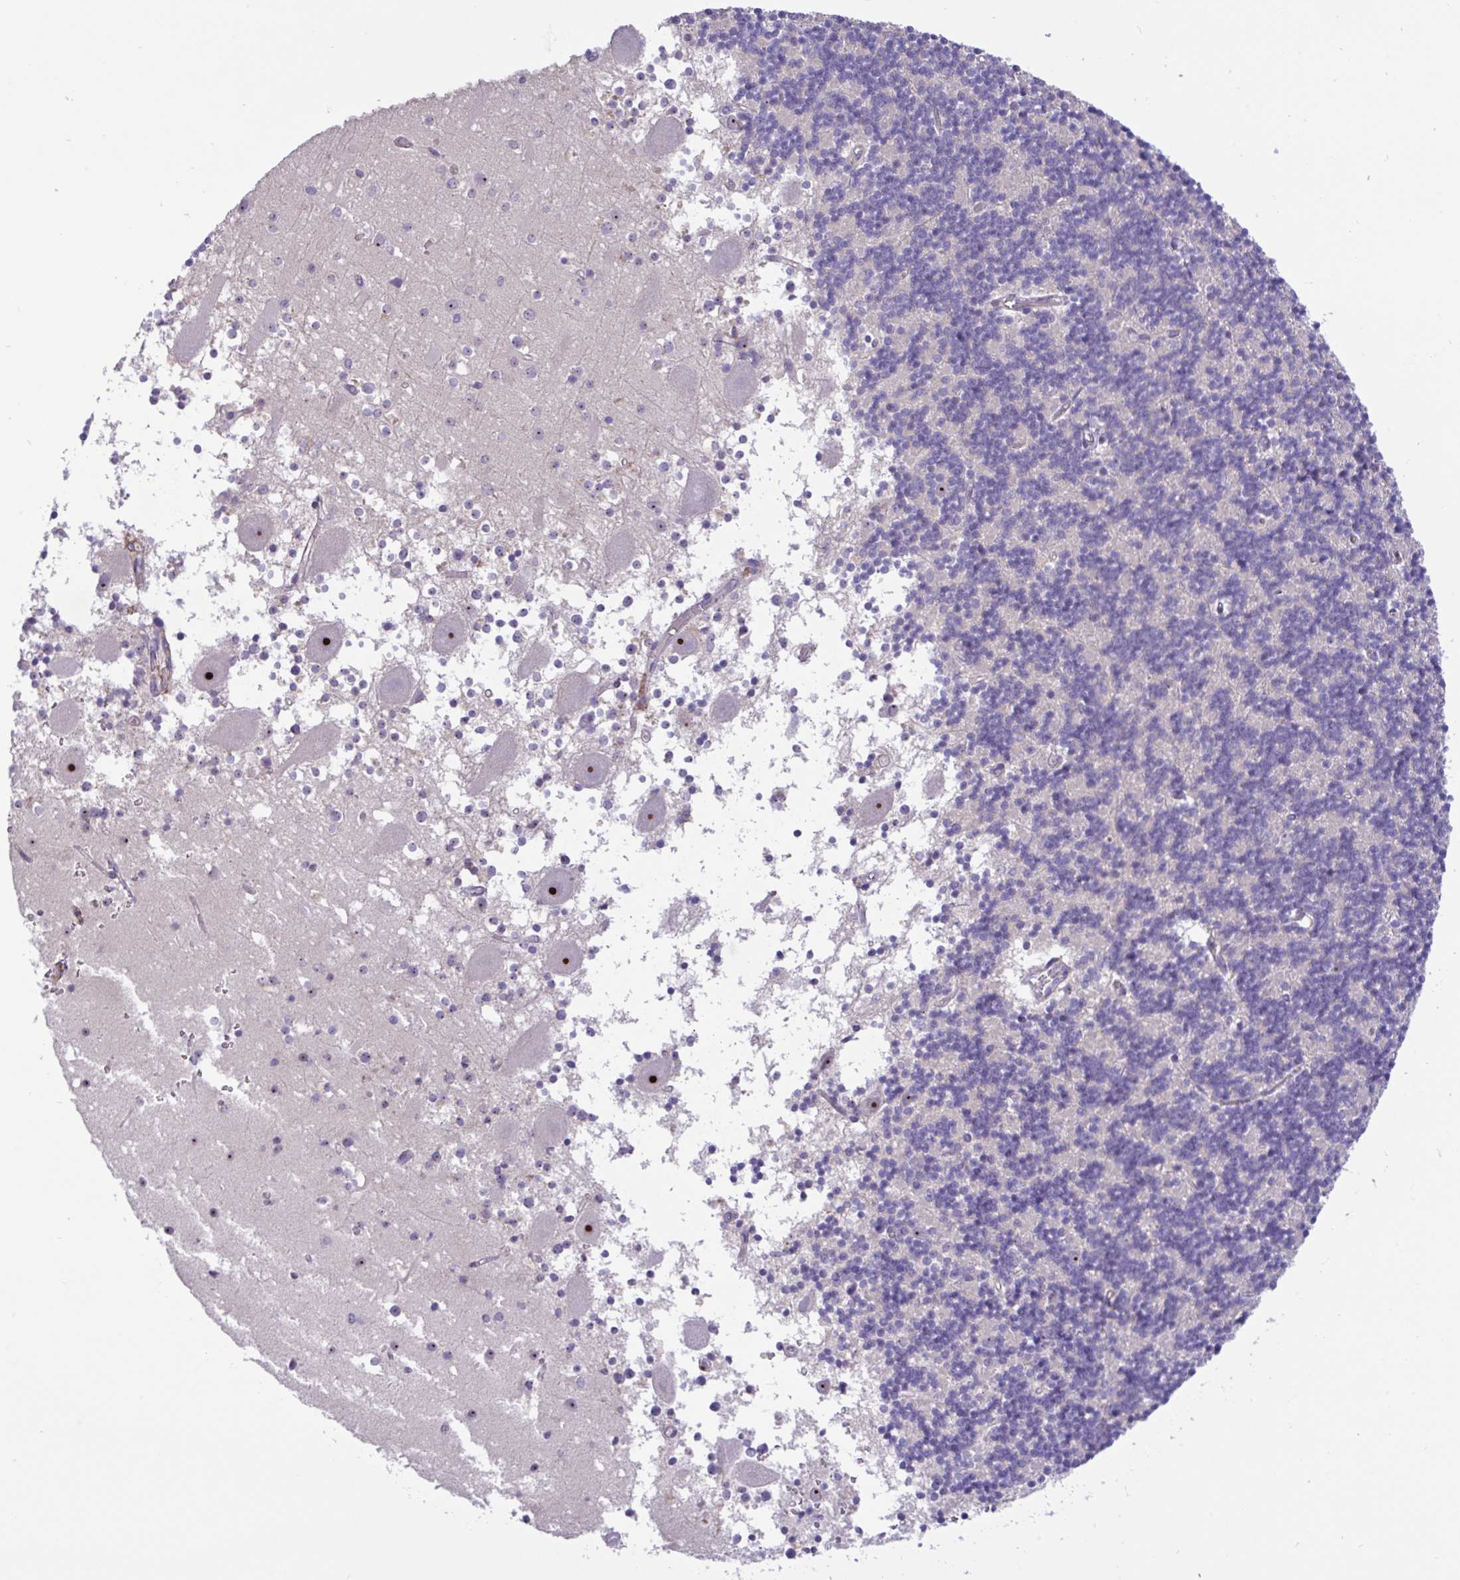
{"staining": {"intensity": "negative", "quantity": "none", "location": "none"}, "tissue": "cerebellum", "cell_type": "Cells in granular layer", "image_type": "normal", "snomed": [{"axis": "morphology", "description": "Normal tissue, NOS"}, {"axis": "topography", "description": "Cerebellum"}], "caption": "This is an immunohistochemistry (IHC) image of unremarkable cerebellum. There is no positivity in cells in granular layer.", "gene": "MXRA8", "patient": {"sex": "male", "age": 54}}